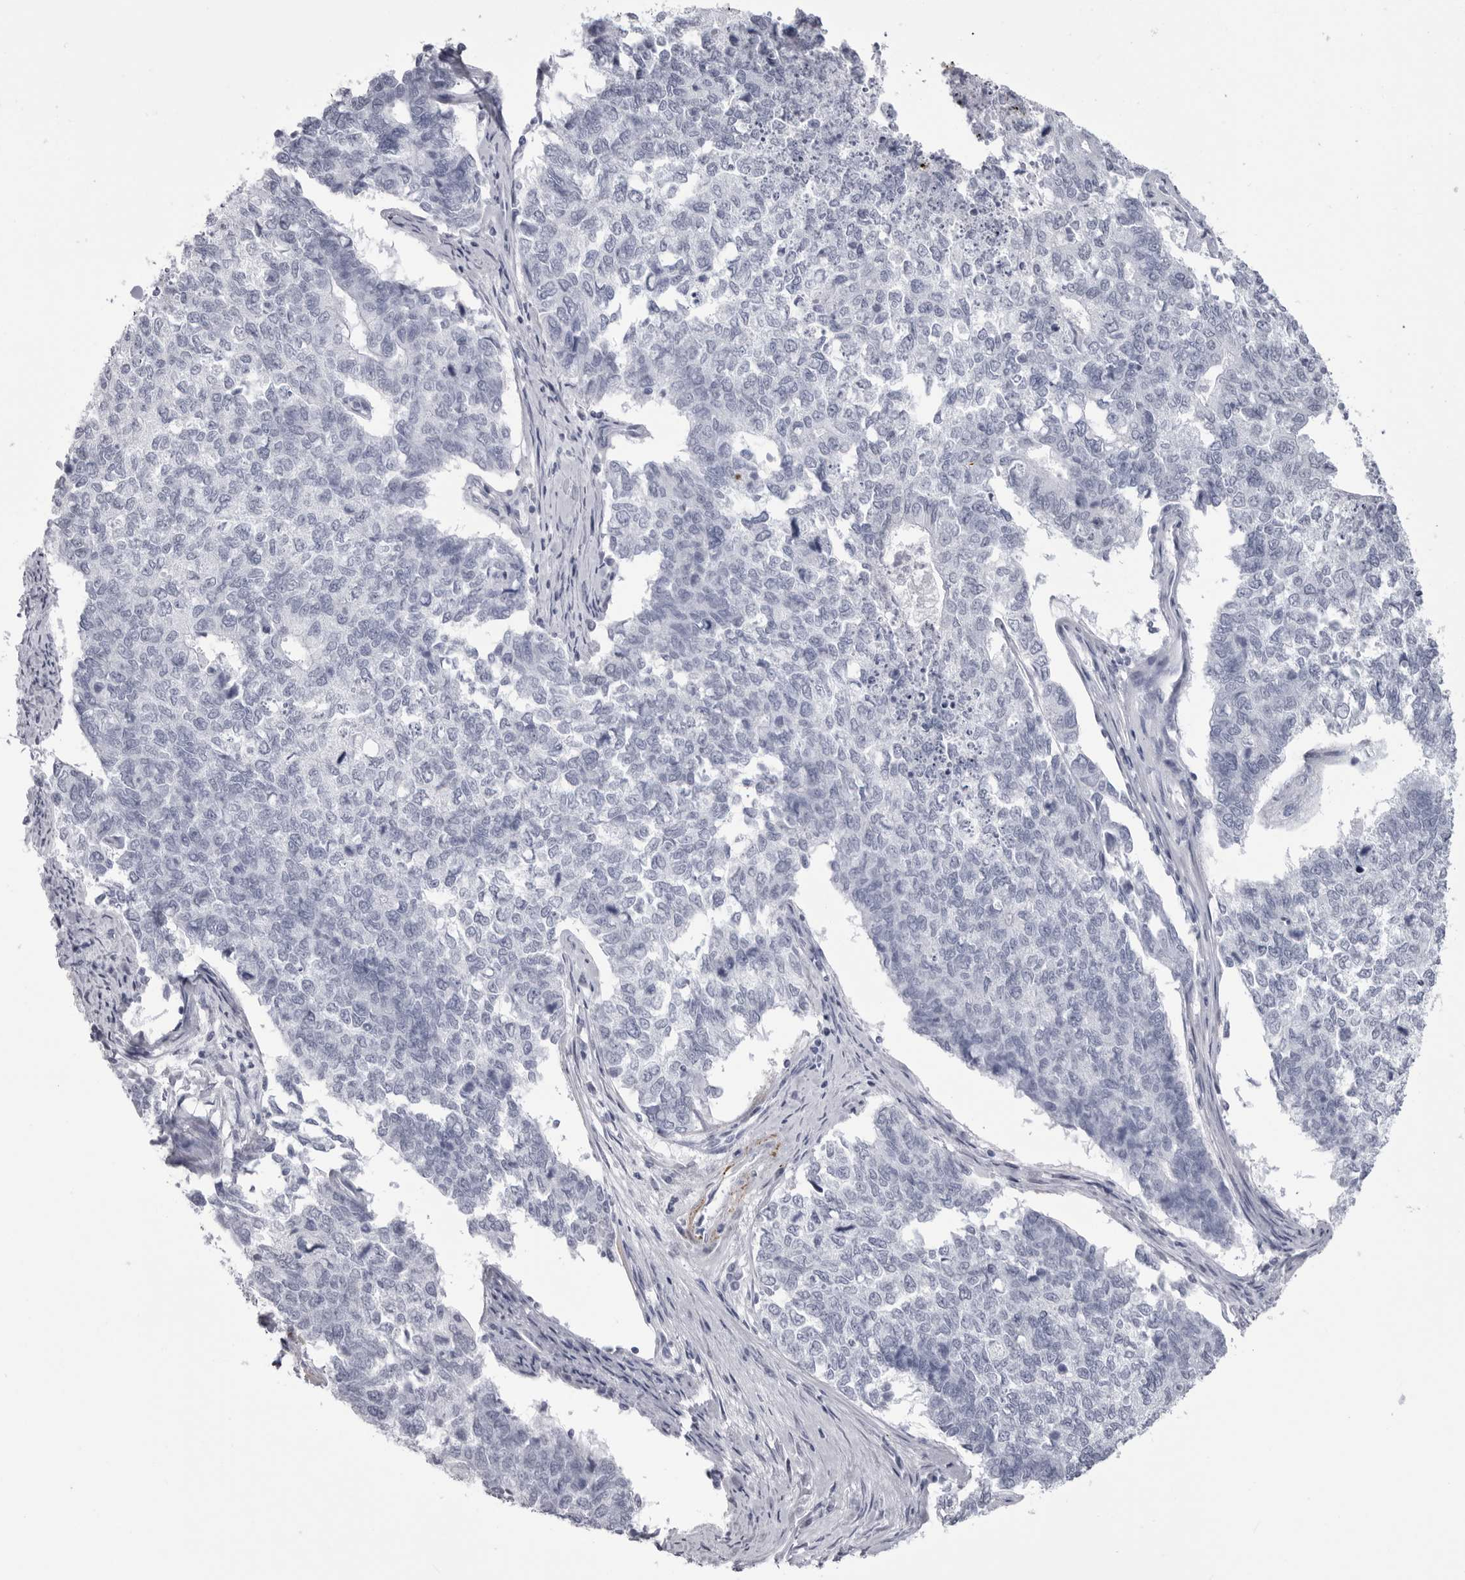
{"staining": {"intensity": "negative", "quantity": "none", "location": "none"}, "tissue": "cervical cancer", "cell_type": "Tumor cells", "image_type": "cancer", "snomed": [{"axis": "morphology", "description": "Squamous cell carcinoma, NOS"}, {"axis": "topography", "description": "Cervix"}], "caption": "Protein analysis of cervical cancer (squamous cell carcinoma) exhibits no significant expression in tumor cells.", "gene": "COL26A1", "patient": {"sex": "female", "age": 63}}